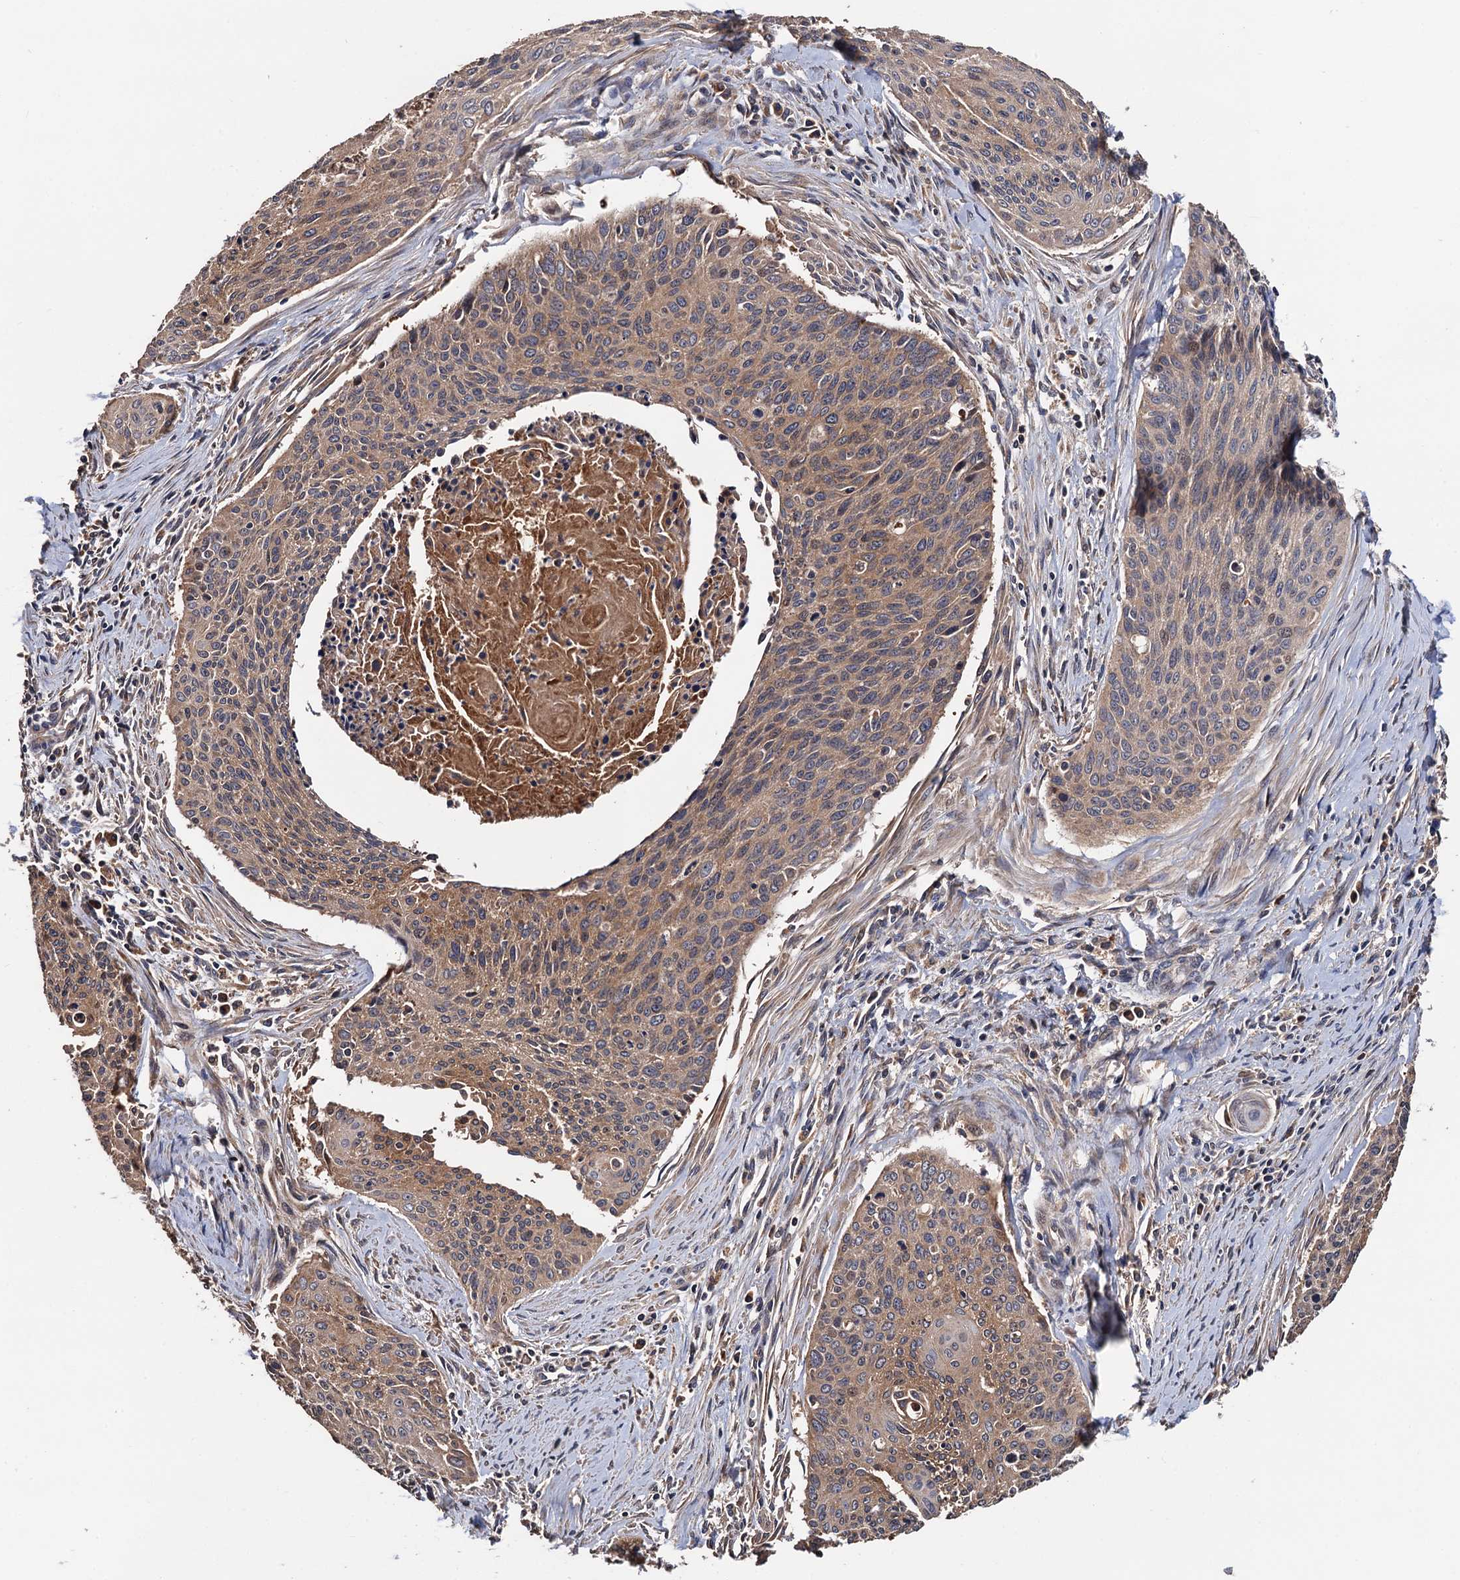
{"staining": {"intensity": "moderate", "quantity": ">75%", "location": "cytoplasmic/membranous"}, "tissue": "cervical cancer", "cell_type": "Tumor cells", "image_type": "cancer", "snomed": [{"axis": "morphology", "description": "Squamous cell carcinoma, NOS"}, {"axis": "topography", "description": "Cervix"}], "caption": "IHC (DAB (3,3'-diaminobenzidine)) staining of human cervical cancer (squamous cell carcinoma) displays moderate cytoplasmic/membranous protein staining in about >75% of tumor cells.", "gene": "RGS11", "patient": {"sex": "female", "age": 55}}